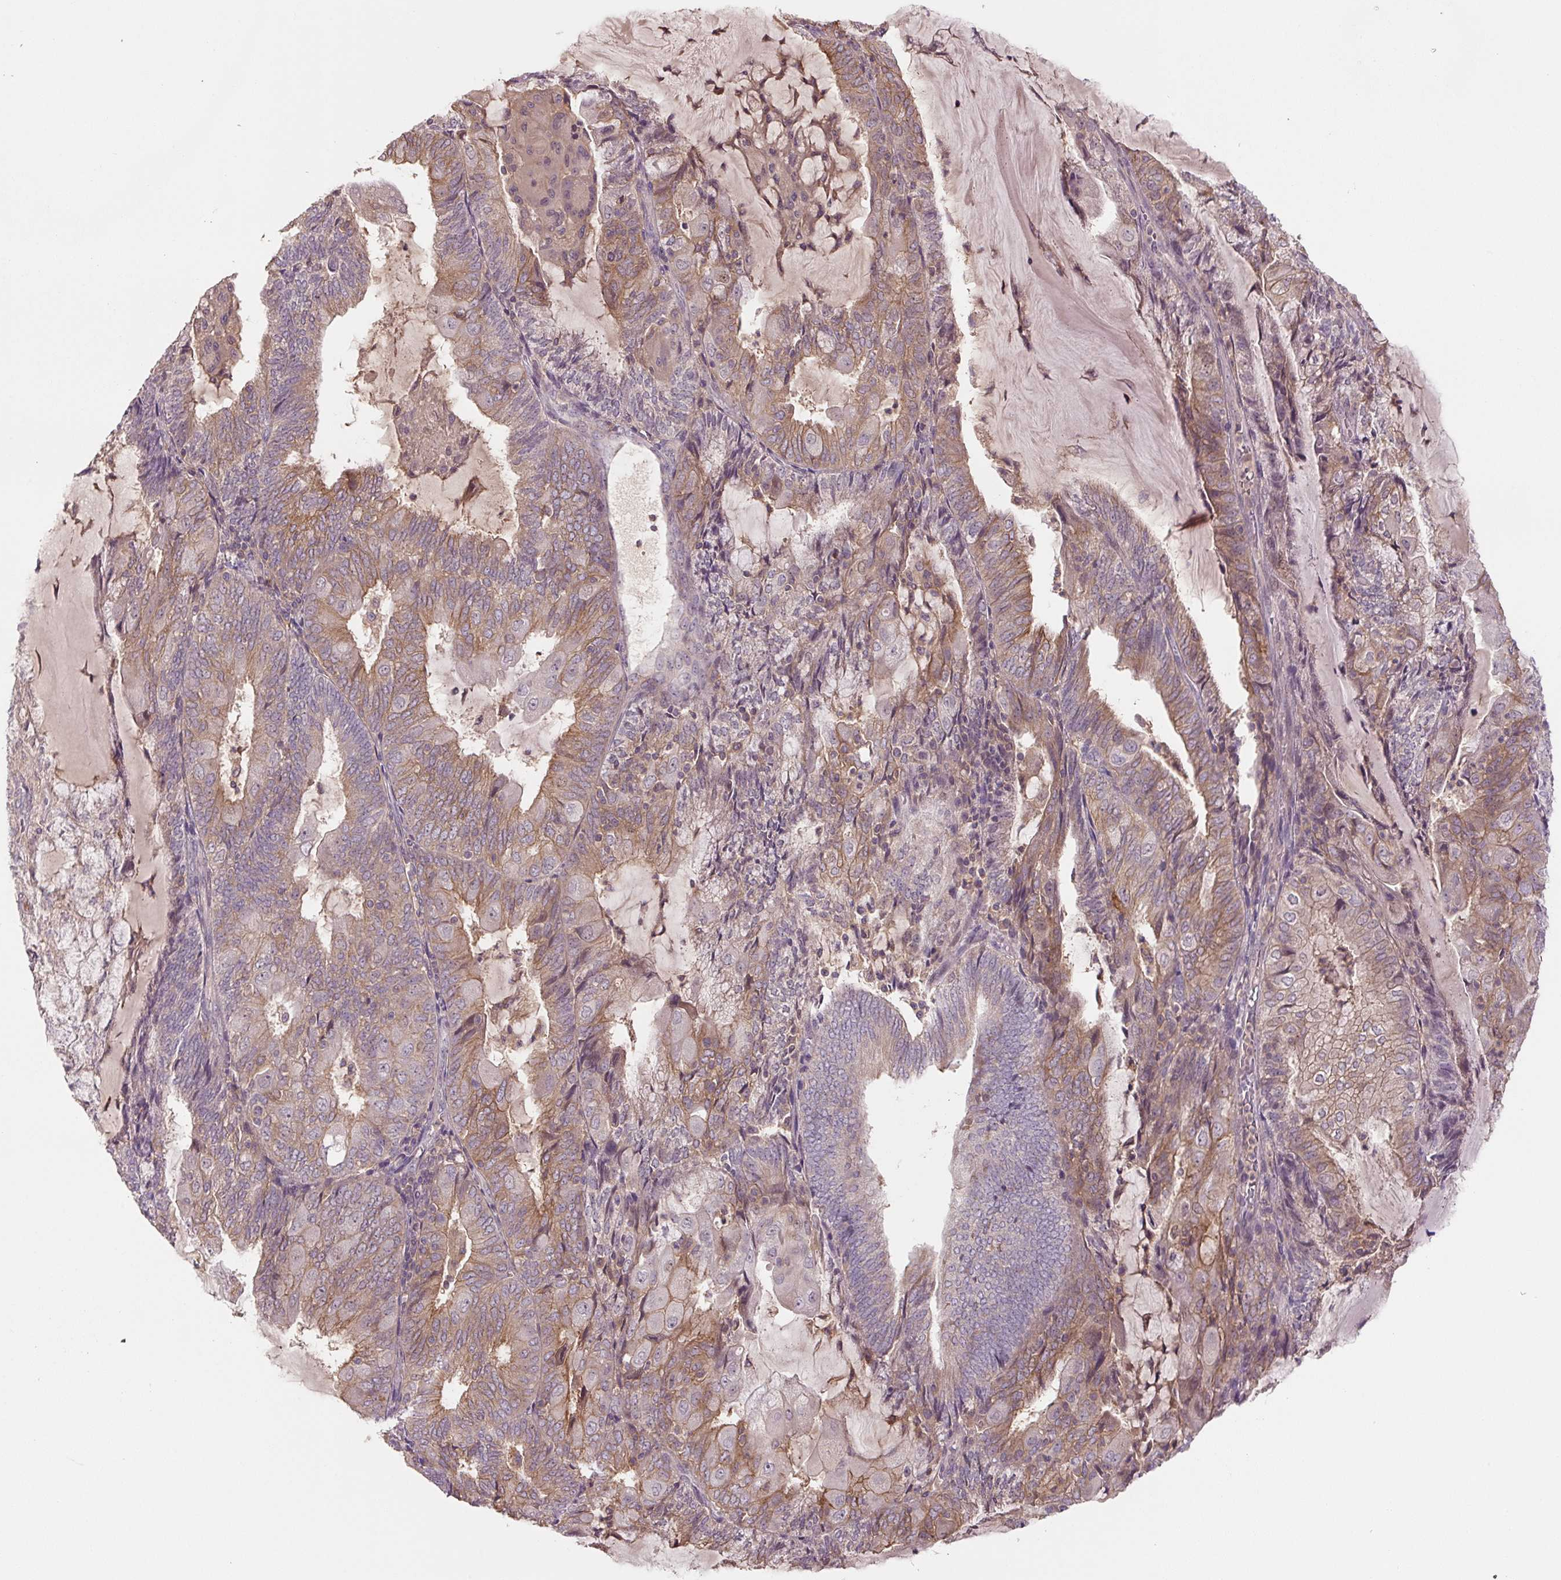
{"staining": {"intensity": "moderate", "quantity": "25%-75%", "location": "cytoplasmic/membranous"}, "tissue": "endometrial cancer", "cell_type": "Tumor cells", "image_type": "cancer", "snomed": [{"axis": "morphology", "description": "Adenocarcinoma, NOS"}, {"axis": "topography", "description": "Endometrium"}], "caption": "High-magnification brightfield microscopy of endometrial cancer (adenocarcinoma) stained with DAB (brown) and counterstained with hematoxylin (blue). tumor cells exhibit moderate cytoplasmic/membranous expression is present in about25%-75% of cells.", "gene": "C2orf73", "patient": {"sex": "female", "age": 81}}